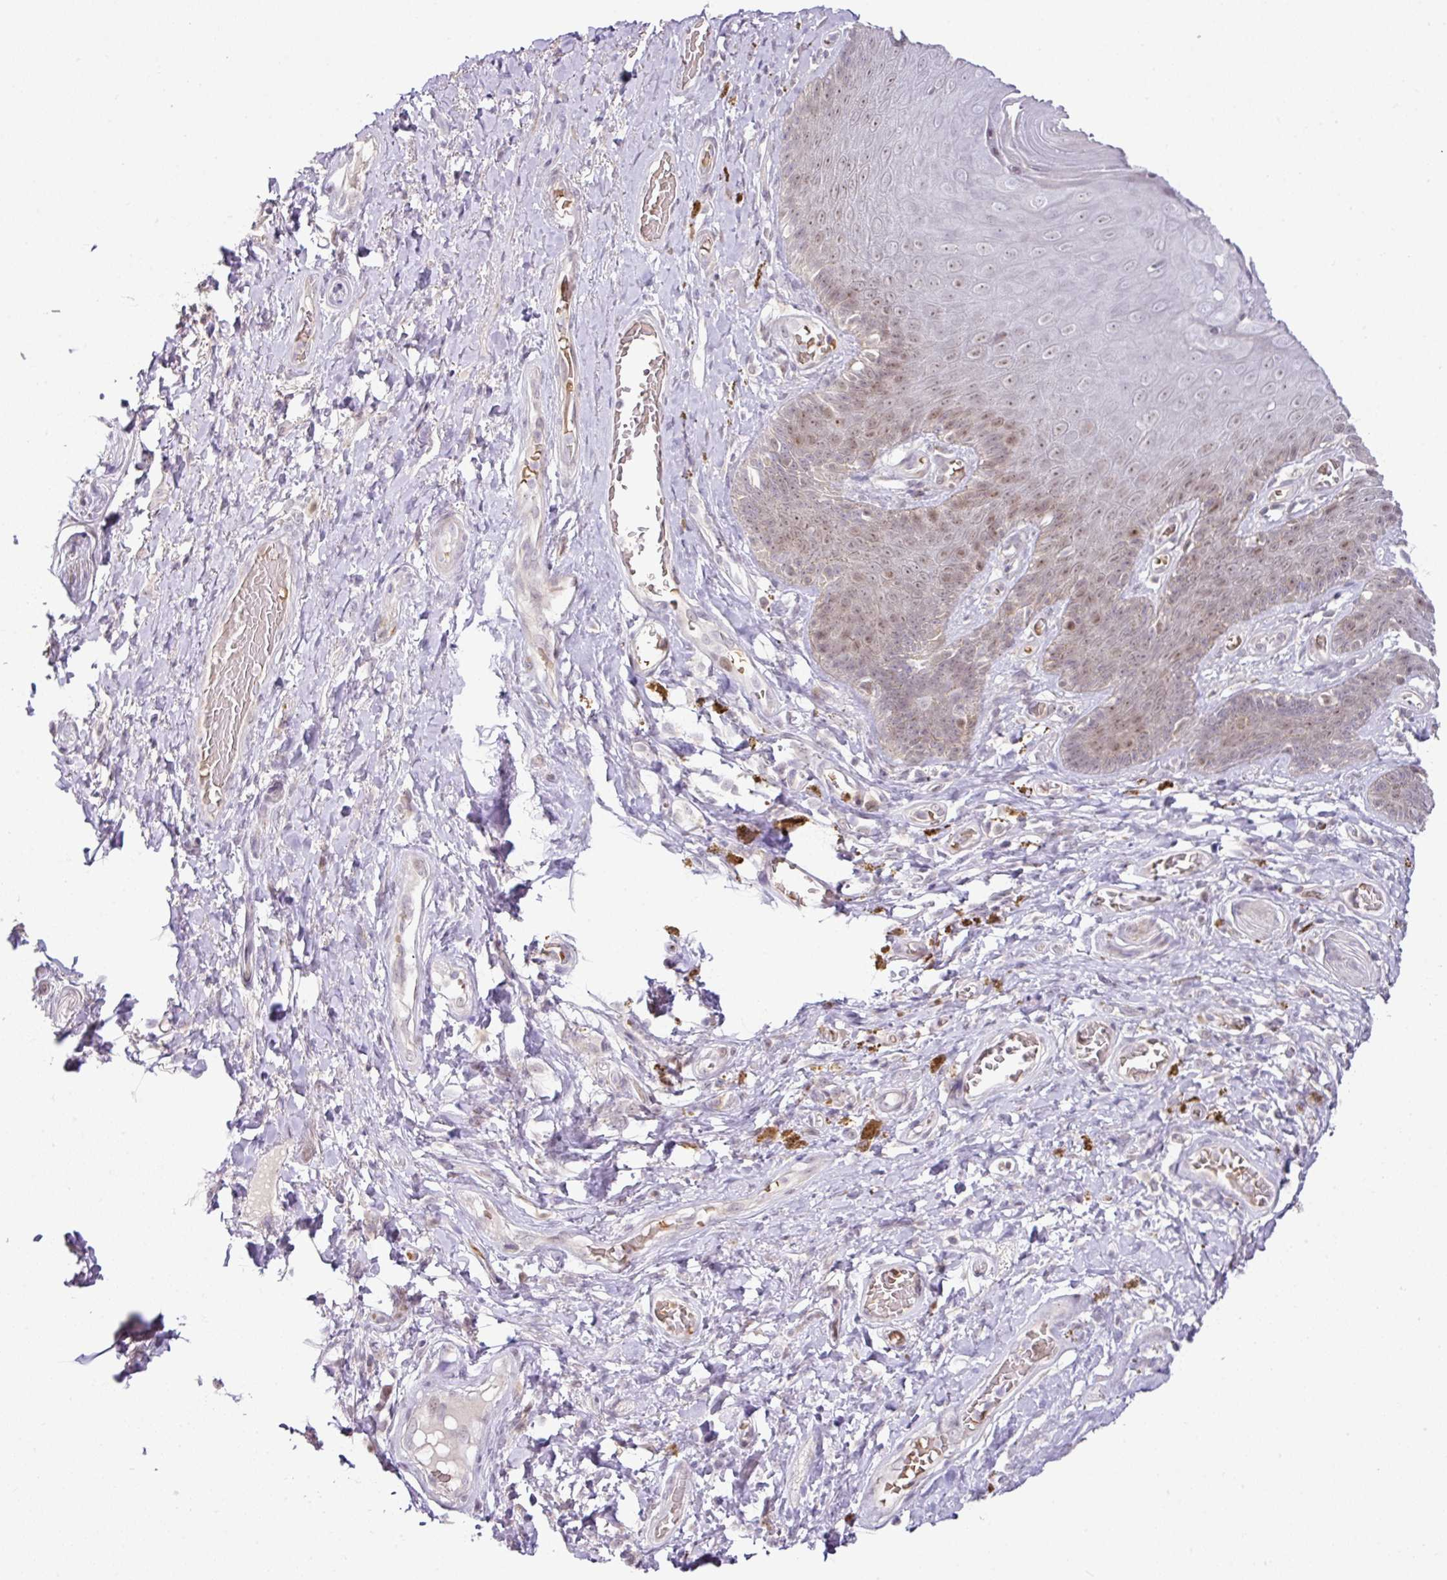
{"staining": {"intensity": "moderate", "quantity": "<25%", "location": "nuclear"}, "tissue": "skin", "cell_type": "Epidermal cells", "image_type": "normal", "snomed": [{"axis": "morphology", "description": "Normal tissue, NOS"}, {"axis": "topography", "description": "Anal"}, {"axis": "topography", "description": "Peripheral nerve tissue"}], "caption": "Immunohistochemical staining of benign human skin exhibits <25% levels of moderate nuclear protein staining in about <25% of epidermal cells. The staining was performed using DAB (3,3'-diaminobenzidine) to visualize the protein expression in brown, while the nuclei were stained in blue with hematoxylin (Magnification: 20x).", "gene": "PARP2", "patient": {"sex": "male", "age": 53}}